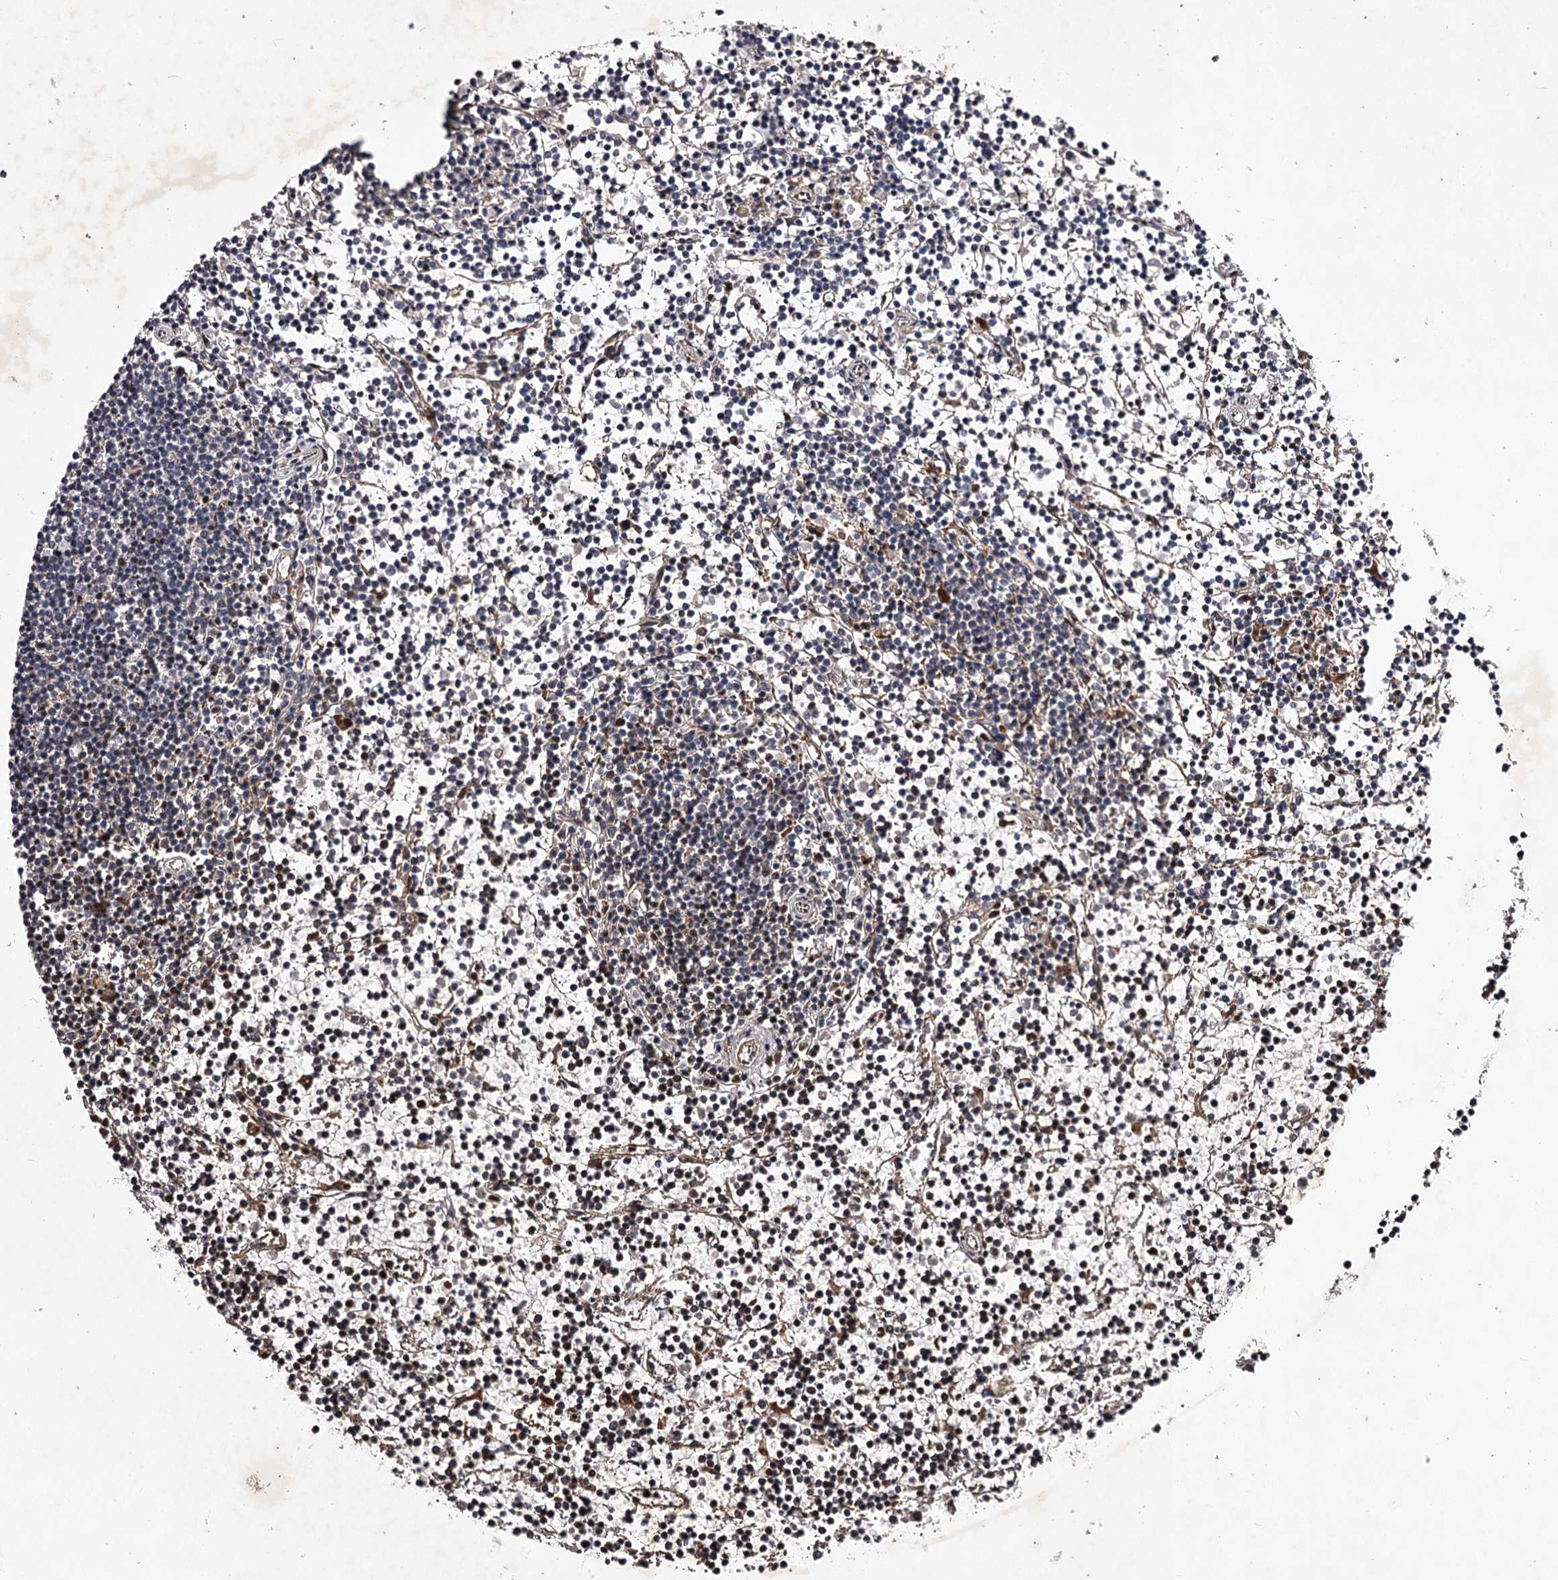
{"staining": {"intensity": "negative", "quantity": "none", "location": "none"}, "tissue": "lymphoma", "cell_type": "Tumor cells", "image_type": "cancer", "snomed": [{"axis": "morphology", "description": "Malignant lymphoma, non-Hodgkin's type, Low grade"}, {"axis": "topography", "description": "Spleen"}], "caption": "Immunohistochemistry (IHC) photomicrograph of neoplastic tissue: human malignant lymphoma, non-Hodgkin's type (low-grade) stained with DAB (3,3'-diaminobenzidine) reveals no significant protein positivity in tumor cells. (Brightfield microscopy of DAB immunohistochemistry at high magnification).", "gene": "RNF44", "patient": {"sex": "female", "age": 19}}